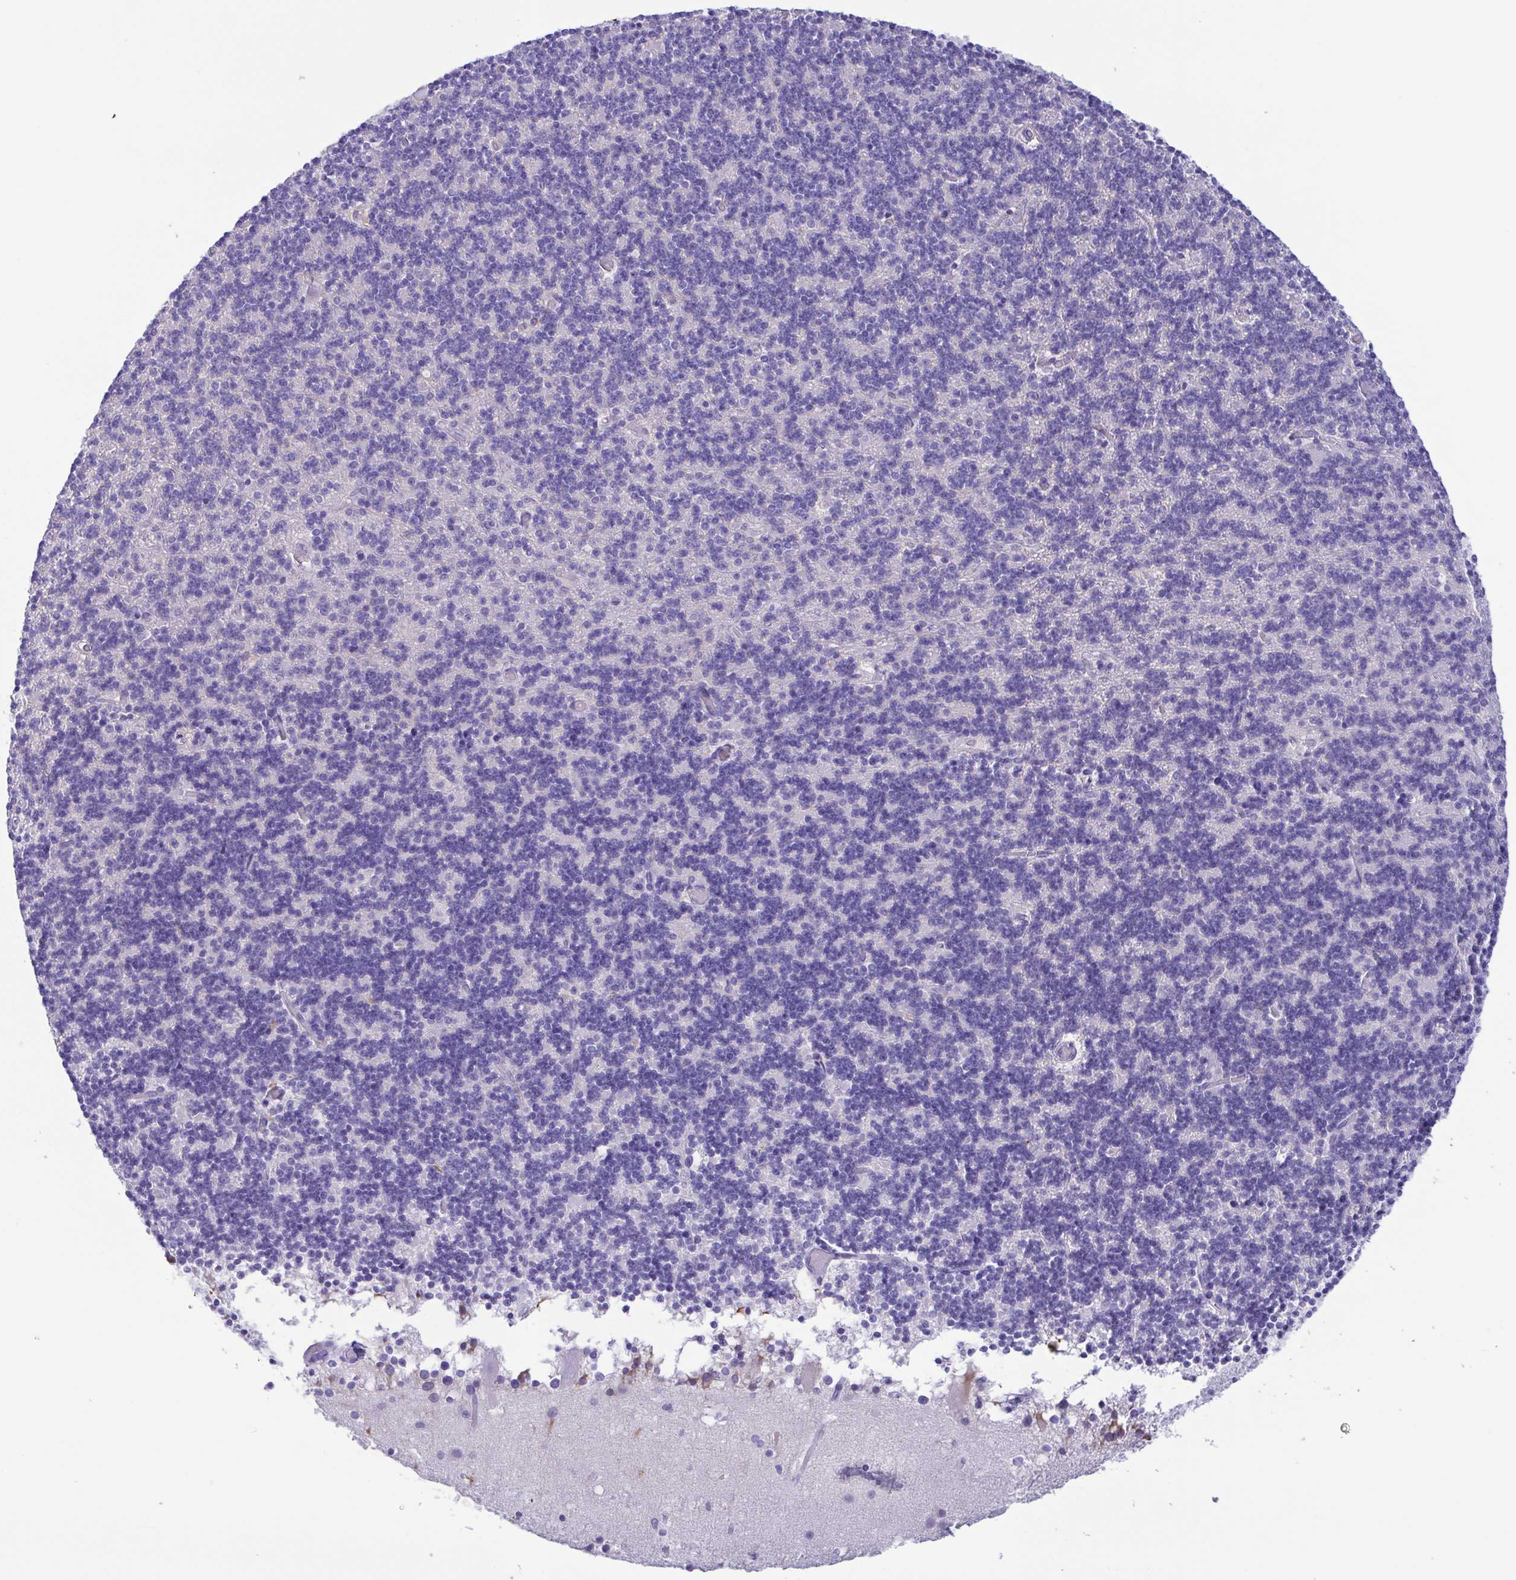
{"staining": {"intensity": "negative", "quantity": "none", "location": "none"}, "tissue": "cerebellum", "cell_type": "Cells in granular layer", "image_type": "normal", "snomed": [{"axis": "morphology", "description": "Normal tissue, NOS"}, {"axis": "topography", "description": "Cerebellum"}], "caption": "Immunohistochemistry image of unremarkable human cerebellum stained for a protein (brown), which exhibits no staining in cells in granular layer.", "gene": "TSPY10", "patient": {"sex": "male", "age": 70}}